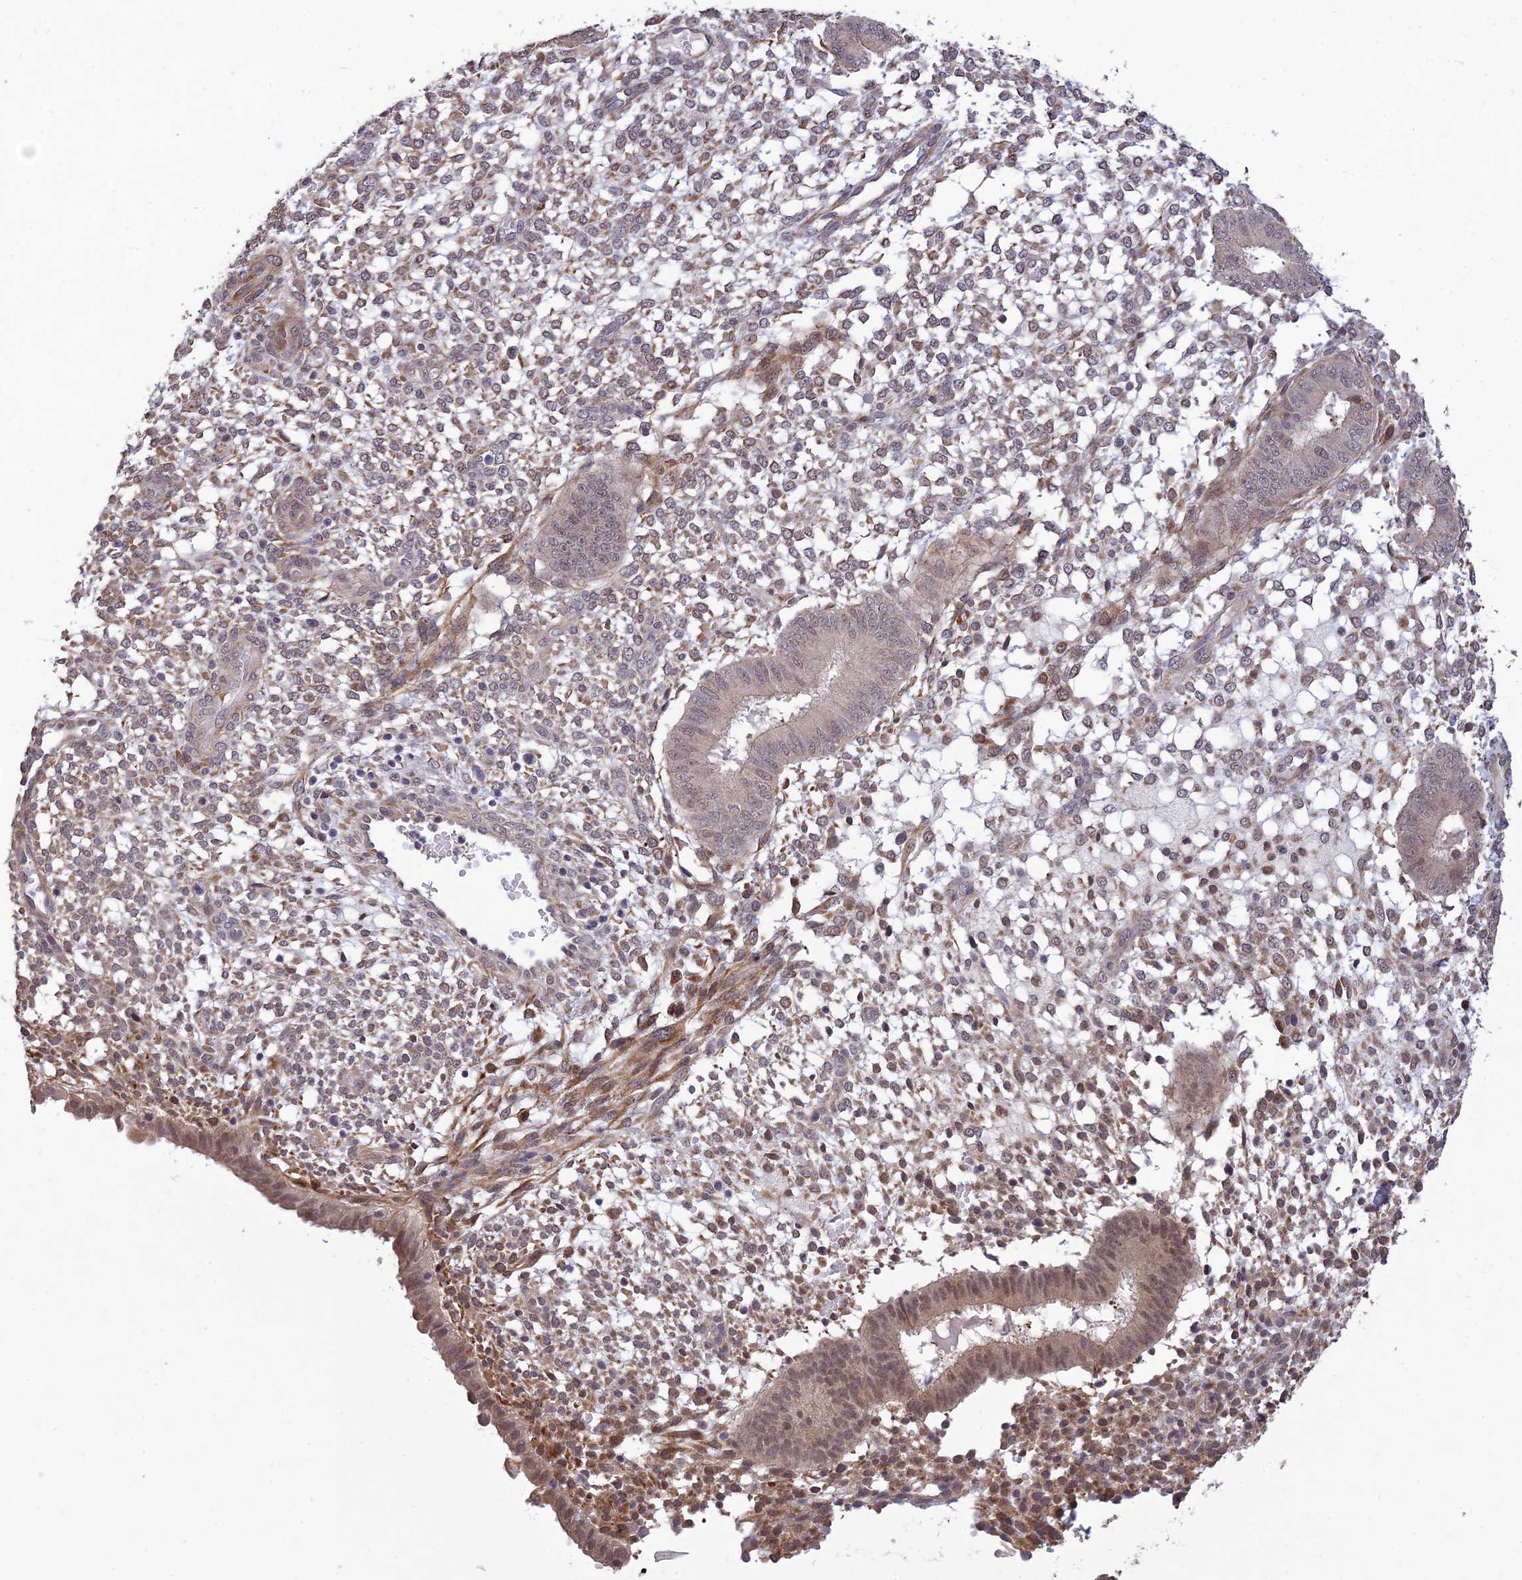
{"staining": {"intensity": "strong", "quantity": "<25%", "location": "cytoplasmic/membranous"}, "tissue": "endometrium", "cell_type": "Cells in endometrial stroma", "image_type": "normal", "snomed": [{"axis": "morphology", "description": "Normal tissue, NOS"}, {"axis": "topography", "description": "Endometrium"}], "caption": "This is an image of IHC staining of unremarkable endometrium, which shows strong staining in the cytoplasmic/membranous of cells in endometrial stroma.", "gene": "PAGR1", "patient": {"sex": "female", "age": 49}}